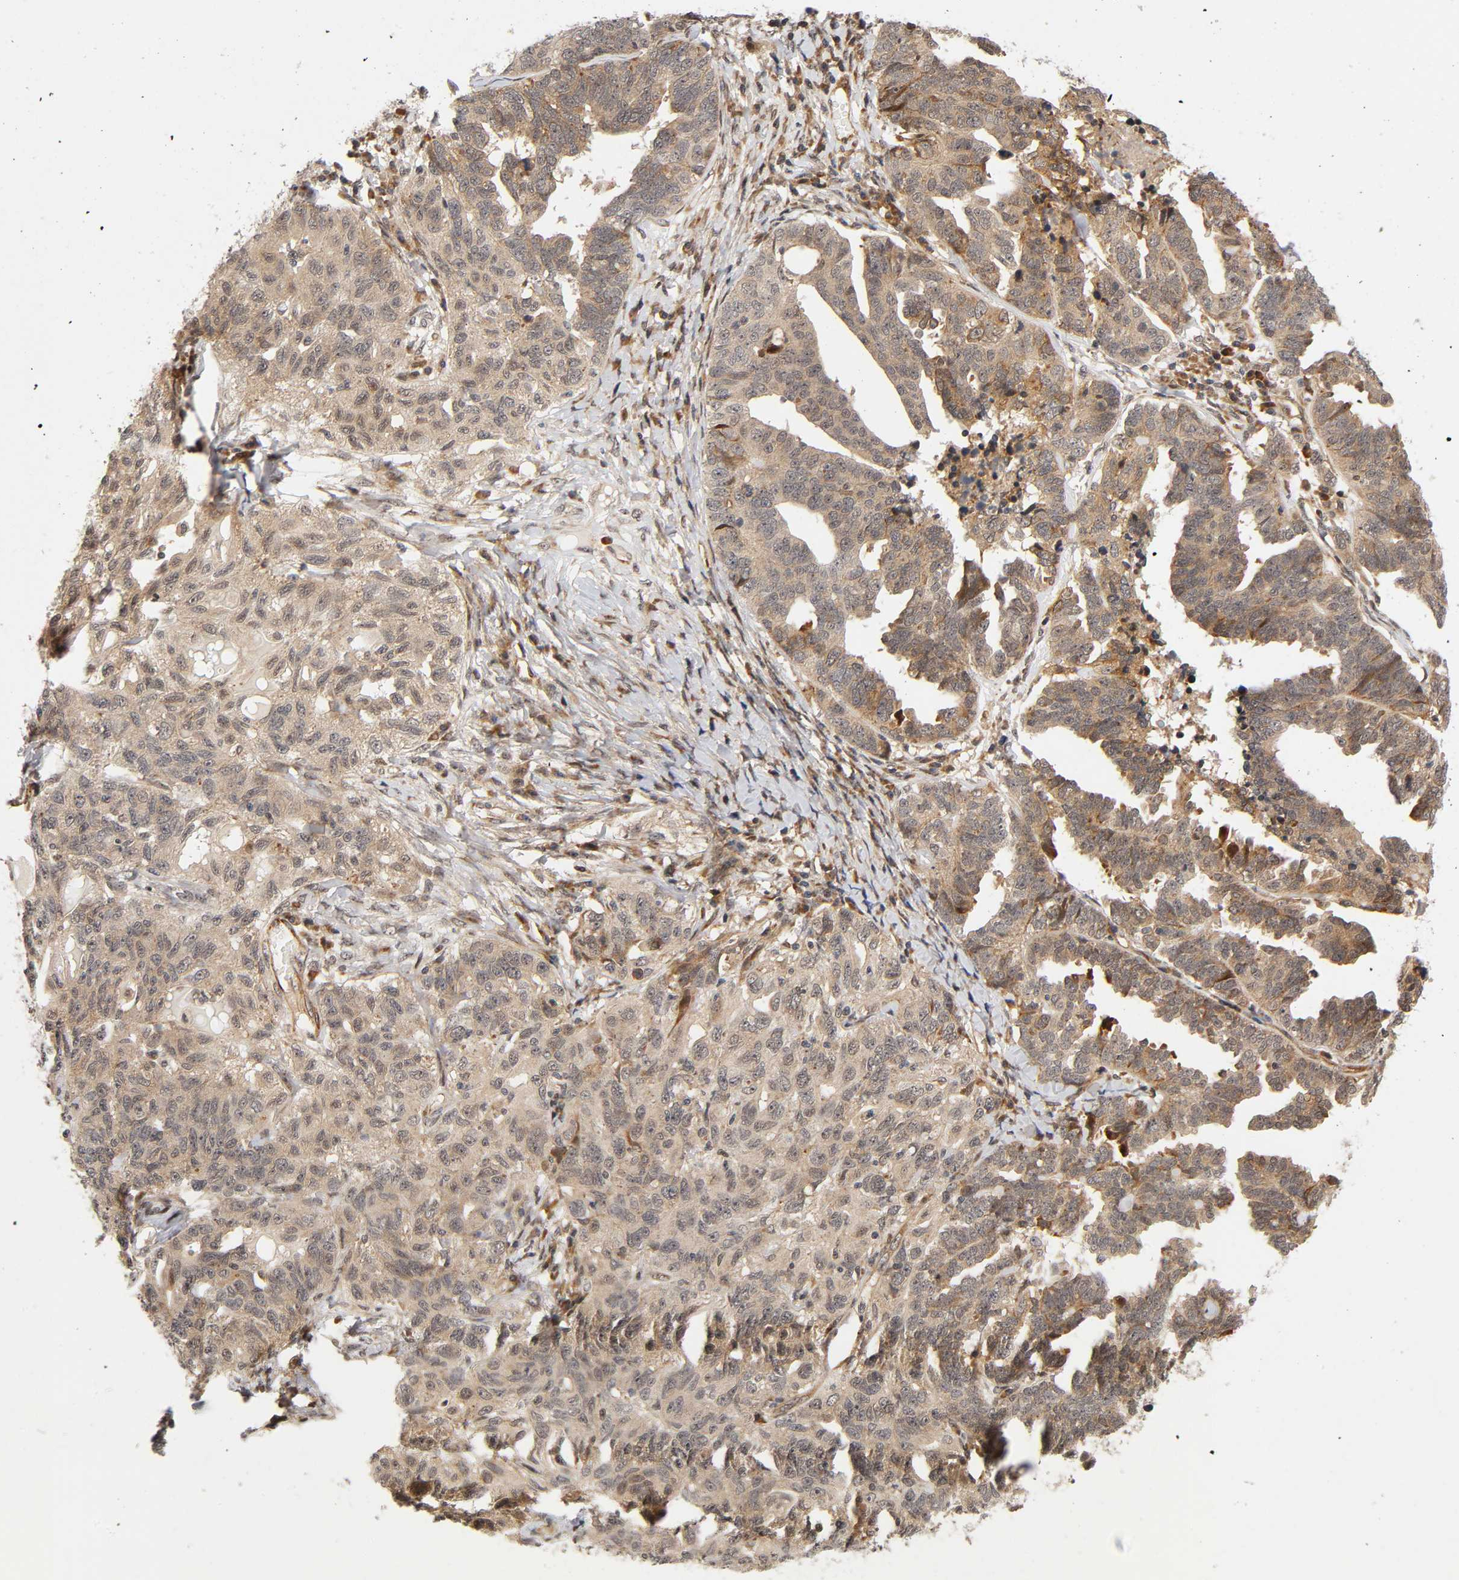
{"staining": {"intensity": "moderate", "quantity": ">75%", "location": "cytoplasmic/membranous,nuclear"}, "tissue": "ovarian cancer", "cell_type": "Tumor cells", "image_type": "cancer", "snomed": [{"axis": "morphology", "description": "Cystadenocarcinoma, serous, NOS"}, {"axis": "topography", "description": "Ovary"}], "caption": "Ovarian serous cystadenocarcinoma stained for a protein reveals moderate cytoplasmic/membranous and nuclear positivity in tumor cells.", "gene": "IQCJ-SCHIP1", "patient": {"sex": "female", "age": 82}}